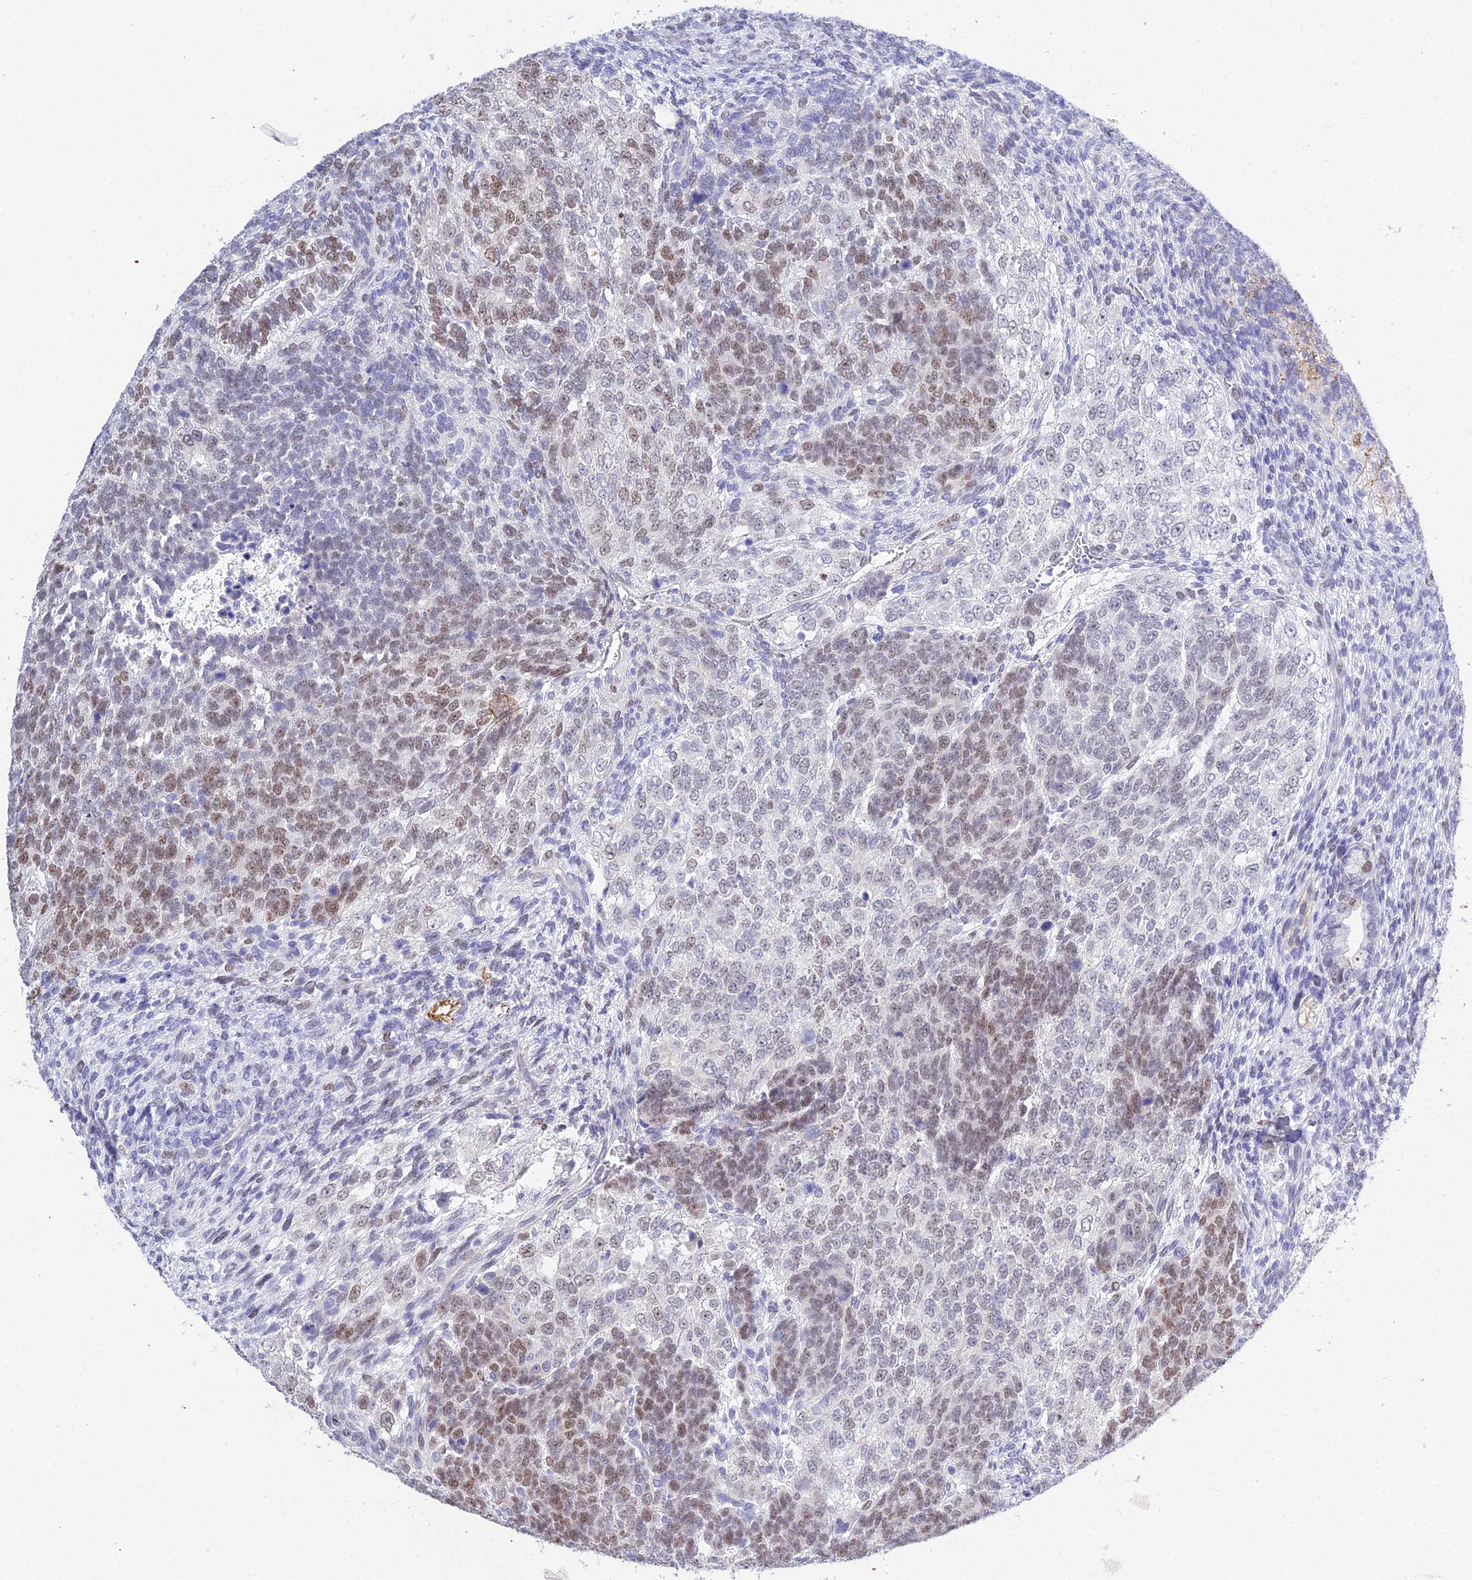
{"staining": {"intensity": "moderate", "quantity": "25%-75%", "location": "nuclear"}, "tissue": "testis cancer", "cell_type": "Tumor cells", "image_type": "cancer", "snomed": [{"axis": "morphology", "description": "Carcinoma, Embryonal, NOS"}, {"axis": "topography", "description": "Testis"}], "caption": "Testis cancer tissue displays moderate nuclear positivity in about 25%-75% of tumor cells (Brightfield microscopy of DAB IHC at high magnification).", "gene": "DEFB107A", "patient": {"sex": "male", "age": 23}}